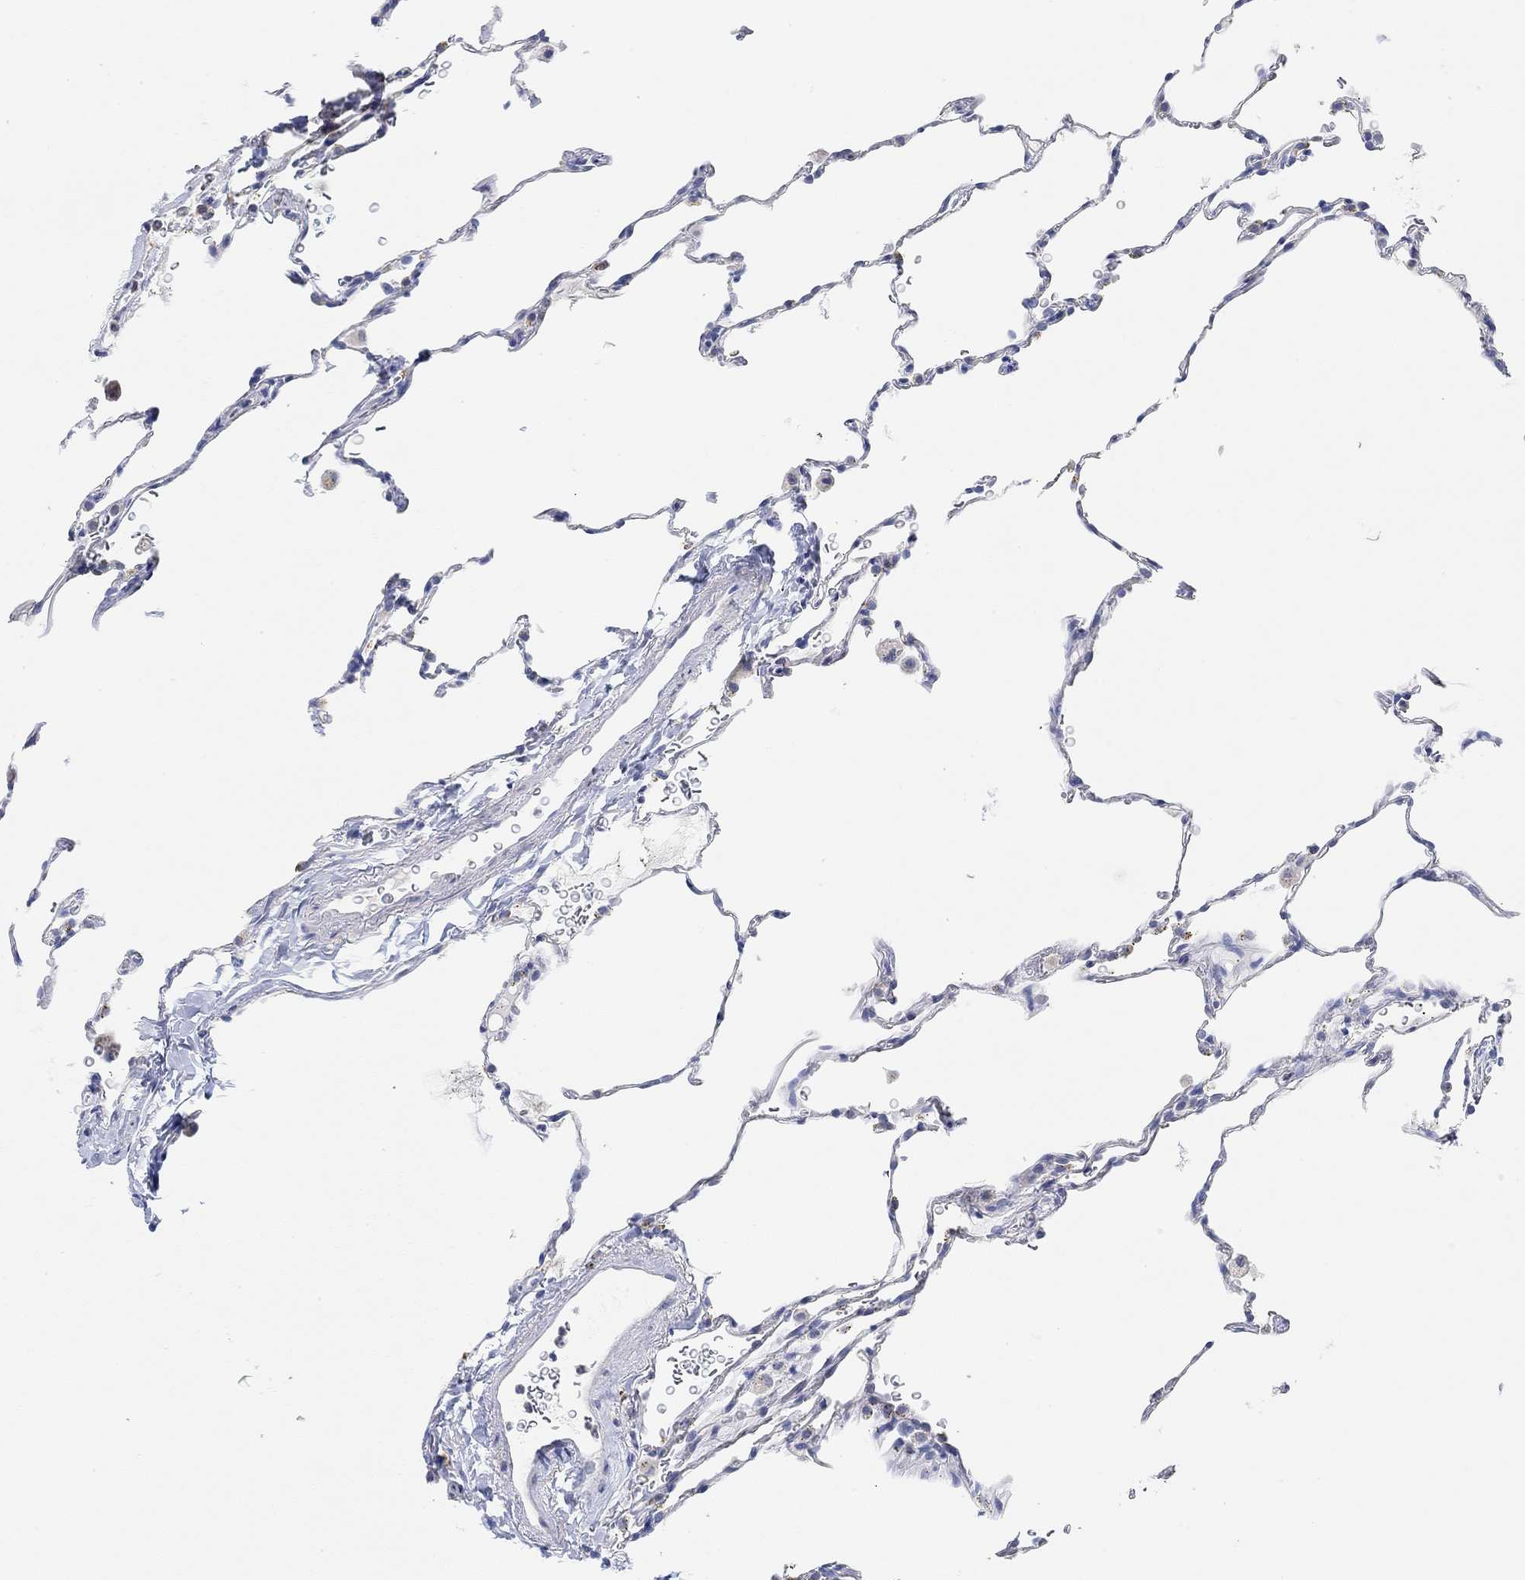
{"staining": {"intensity": "weak", "quantity": "<25%", "location": "cytoplasmic/membranous"}, "tissue": "lung", "cell_type": "Alveolar cells", "image_type": "normal", "snomed": [{"axis": "morphology", "description": "Normal tissue, NOS"}, {"axis": "morphology", "description": "Adenocarcinoma, metastatic, NOS"}, {"axis": "topography", "description": "Lung"}], "caption": "Immunohistochemistry histopathology image of normal lung: lung stained with DAB (3,3'-diaminobenzidine) exhibits no significant protein staining in alveolar cells.", "gene": "VAT1L", "patient": {"sex": "male", "age": 45}}